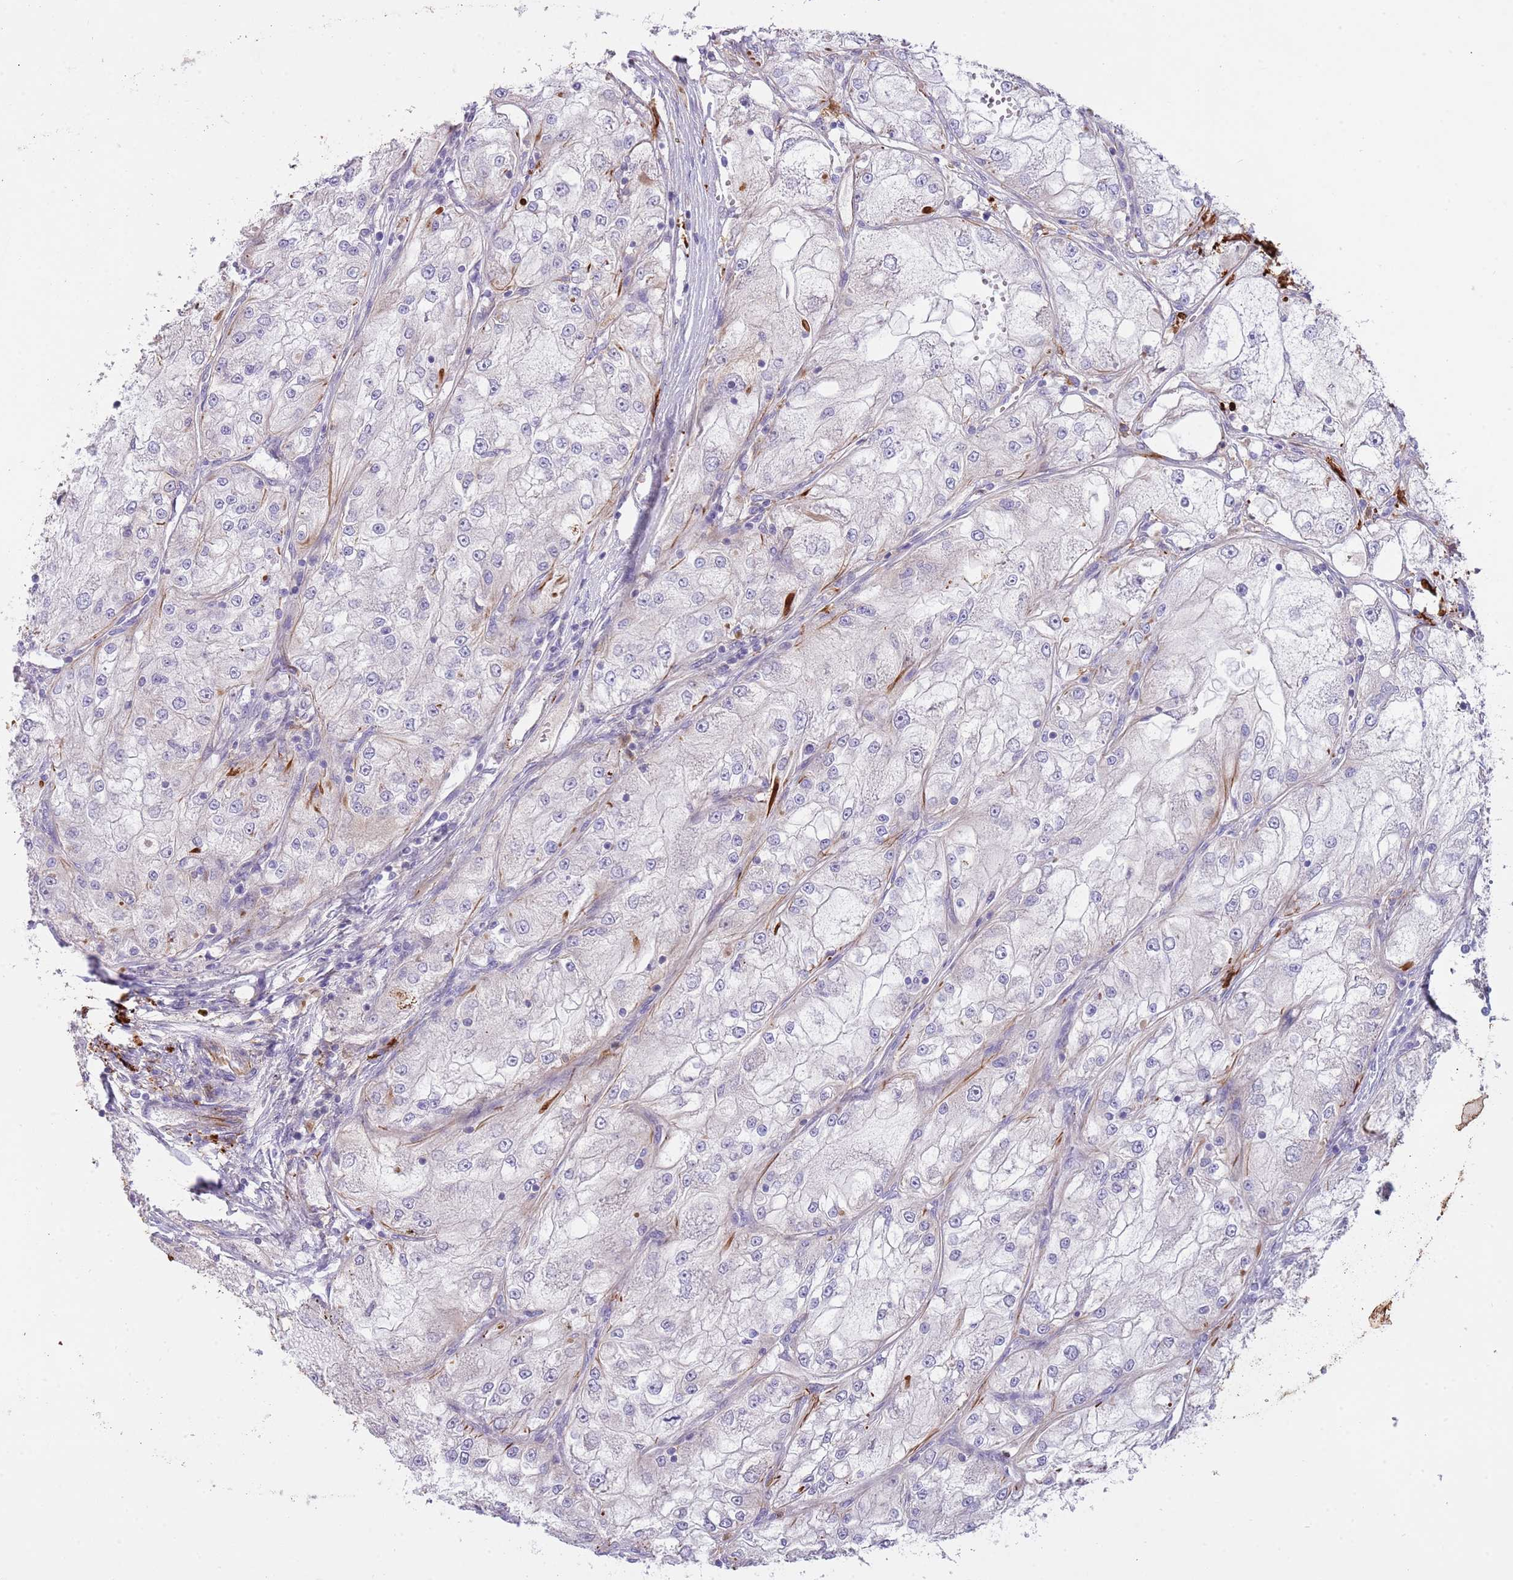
{"staining": {"intensity": "negative", "quantity": "none", "location": "none"}, "tissue": "renal cancer", "cell_type": "Tumor cells", "image_type": "cancer", "snomed": [{"axis": "morphology", "description": "Adenocarcinoma, NOS"}, {"axis": "topography", "description": "Kidney"}], "caption": "Tumor cells are negative for protein expression in human renal cancer (adenocarcinoma). The staining was performed using DAB (3,3'-diaminobenzidine) to visualize the protein expression in brown, while the nuclei were stained in blue with hematoxylin (Magnification: 20x).", "gene": "MOGAT1", "patient": {"sex": "female", "age": 72}}